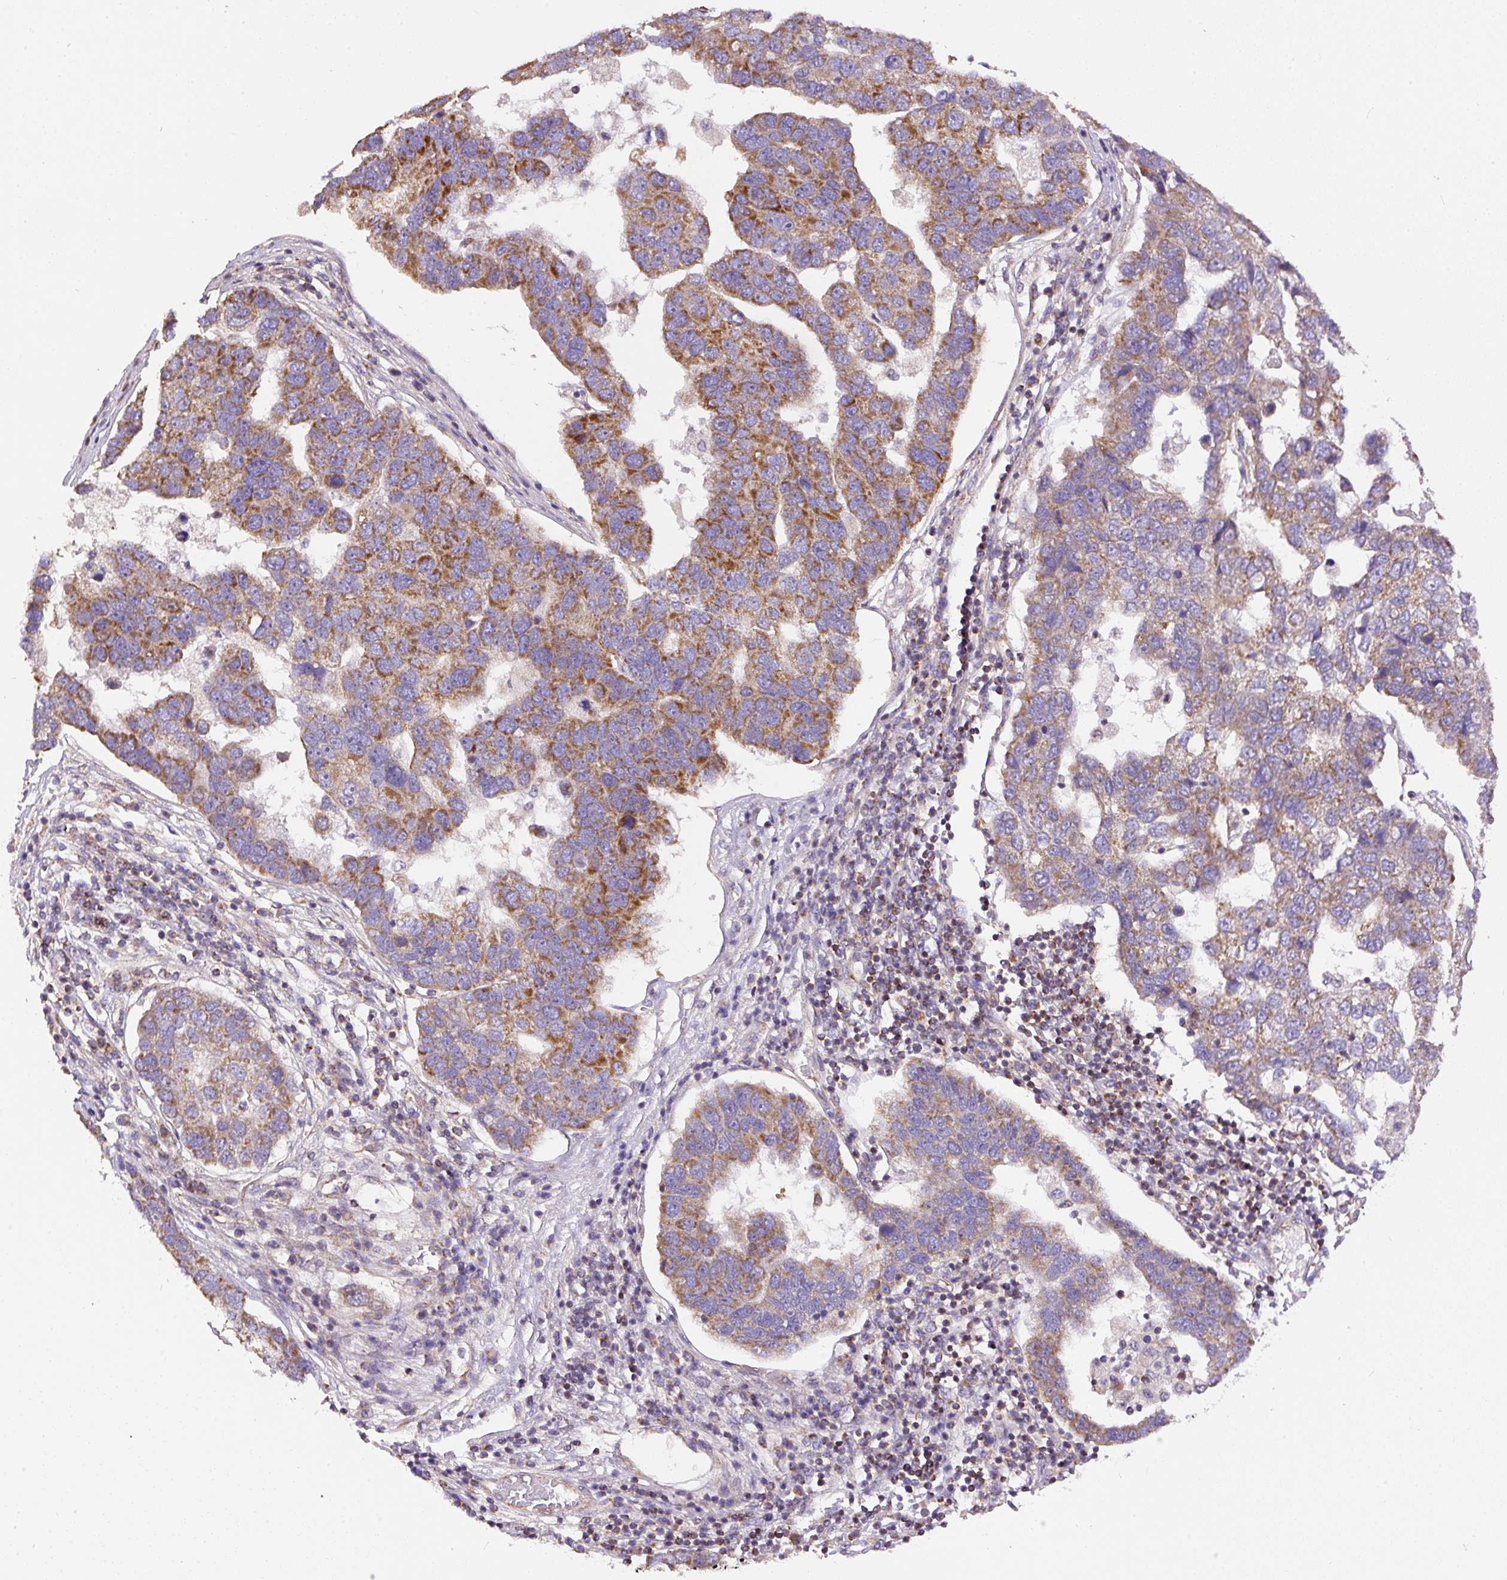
{"staining": {"intensity": "strong", "quantity": ">75%", "location": "cytoplasmic/membranous"}, "tissue": "pancreatic cancer", "cell_type": "Tumor cells", "image_type": "cancer", "snomed": [{"axis": "morphology", "description": "Adenocarcinoma, NOS"}, {"axis": "topography", "description": "Pancreas"}], "caption": "The histopathology image exhibits immunohistochemical staining of pancreatic cancer (adenocarcinoma). There is strong cytoplasmic/membranous expression is present in approximately >75% of tumor cells. Using DAB (brown) and hematoxylin (blue) stains, captured at high magnification using brightfield microscopy.", "gene": "NDUFAF2", "patient": {"sex": "female", "age": 61}}